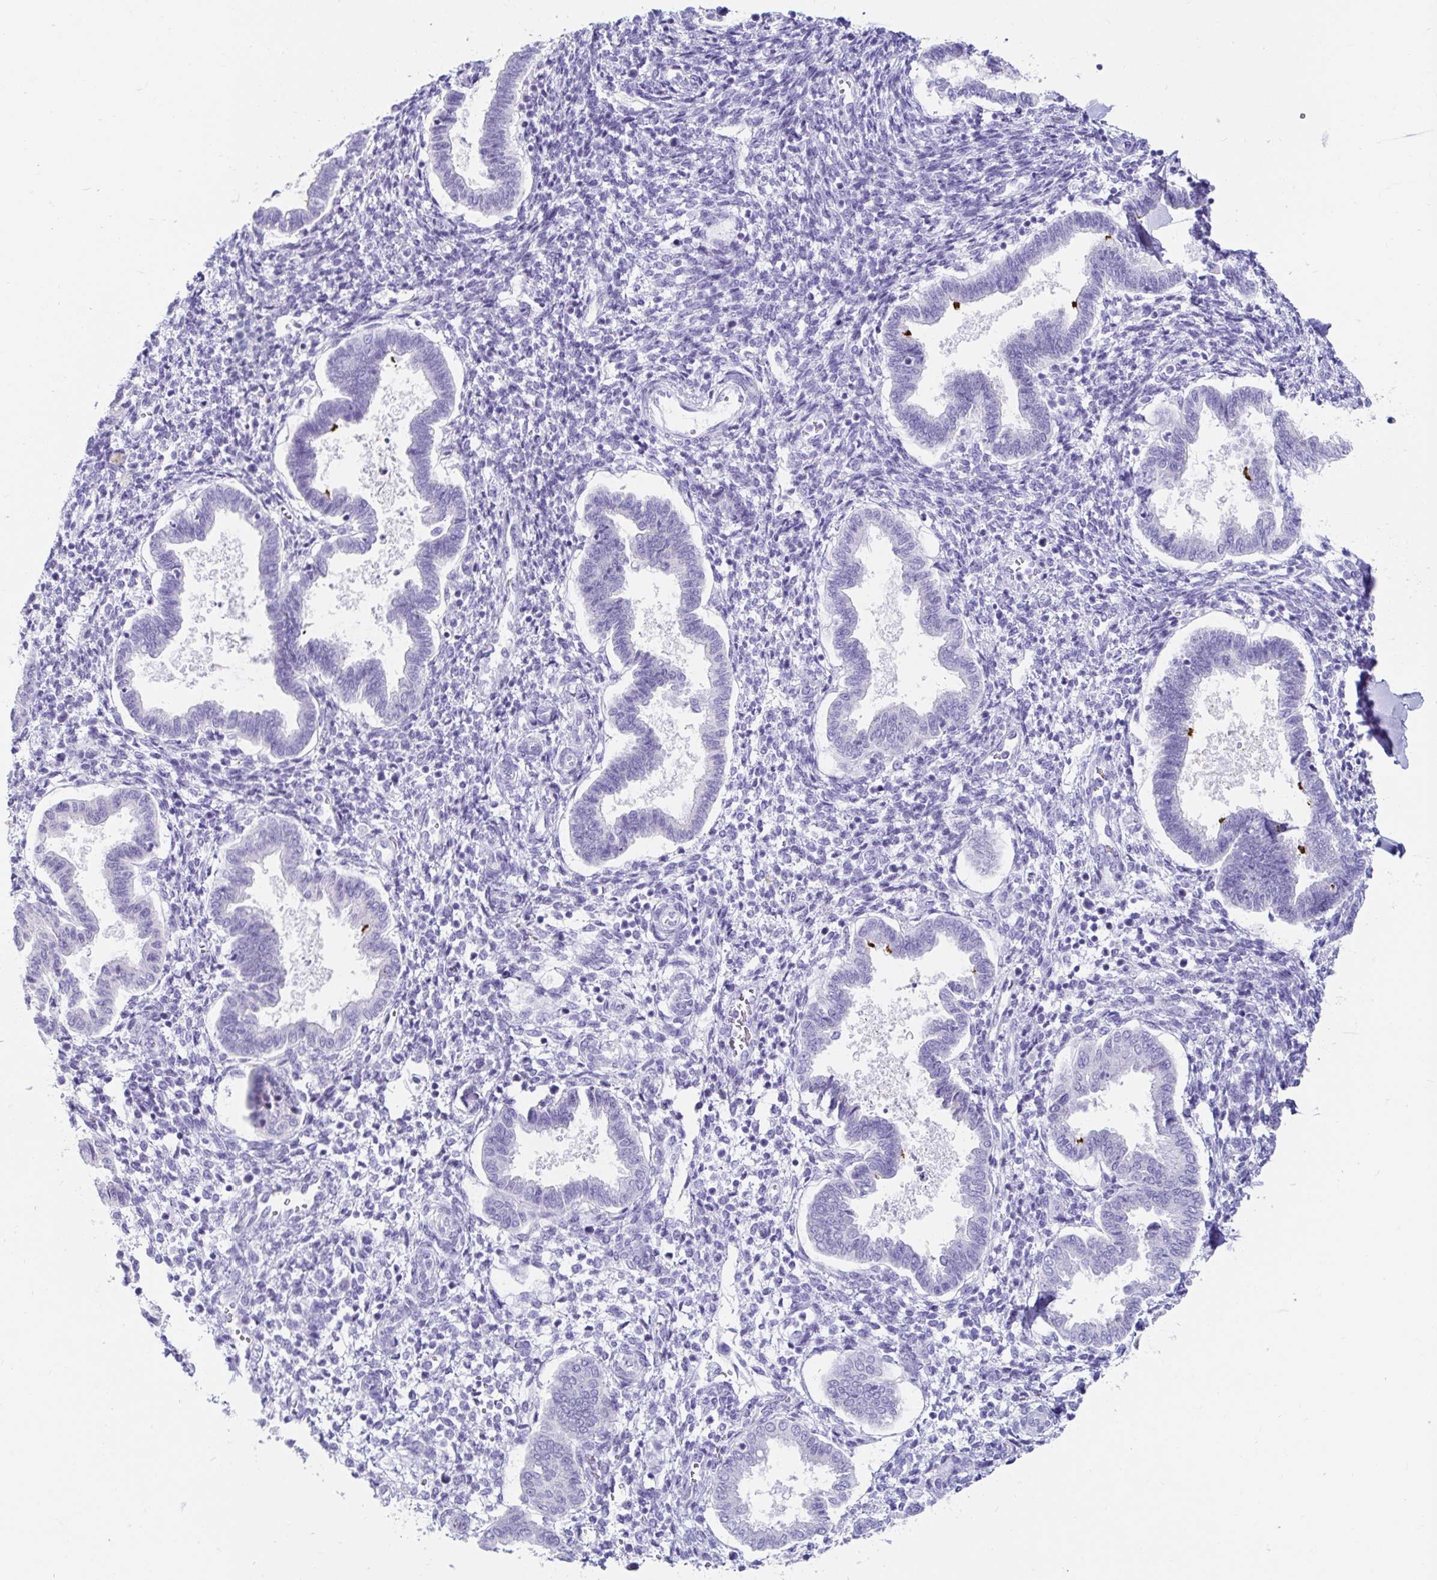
{"staining": {"intensity": "negative", "quantity": "none", "location": "none"}, "tissue": "endometrium", "cell_type": "Cells in endometrial stroma", "image_type": "normal", "snomed": [{"axis": "morphology", "description": "Normal tissue, NOS"}, {"axis": "topography", "description": "Endometrium"}], "caption": "Cells in endometrial stroma show no significant protein positivity in normal endometrium. (Immunohistochemistry (ihc), brightfield microscopy, high magnification).", "gene": "C4orf17", "patient": {"sex": "female", "age": 24}}